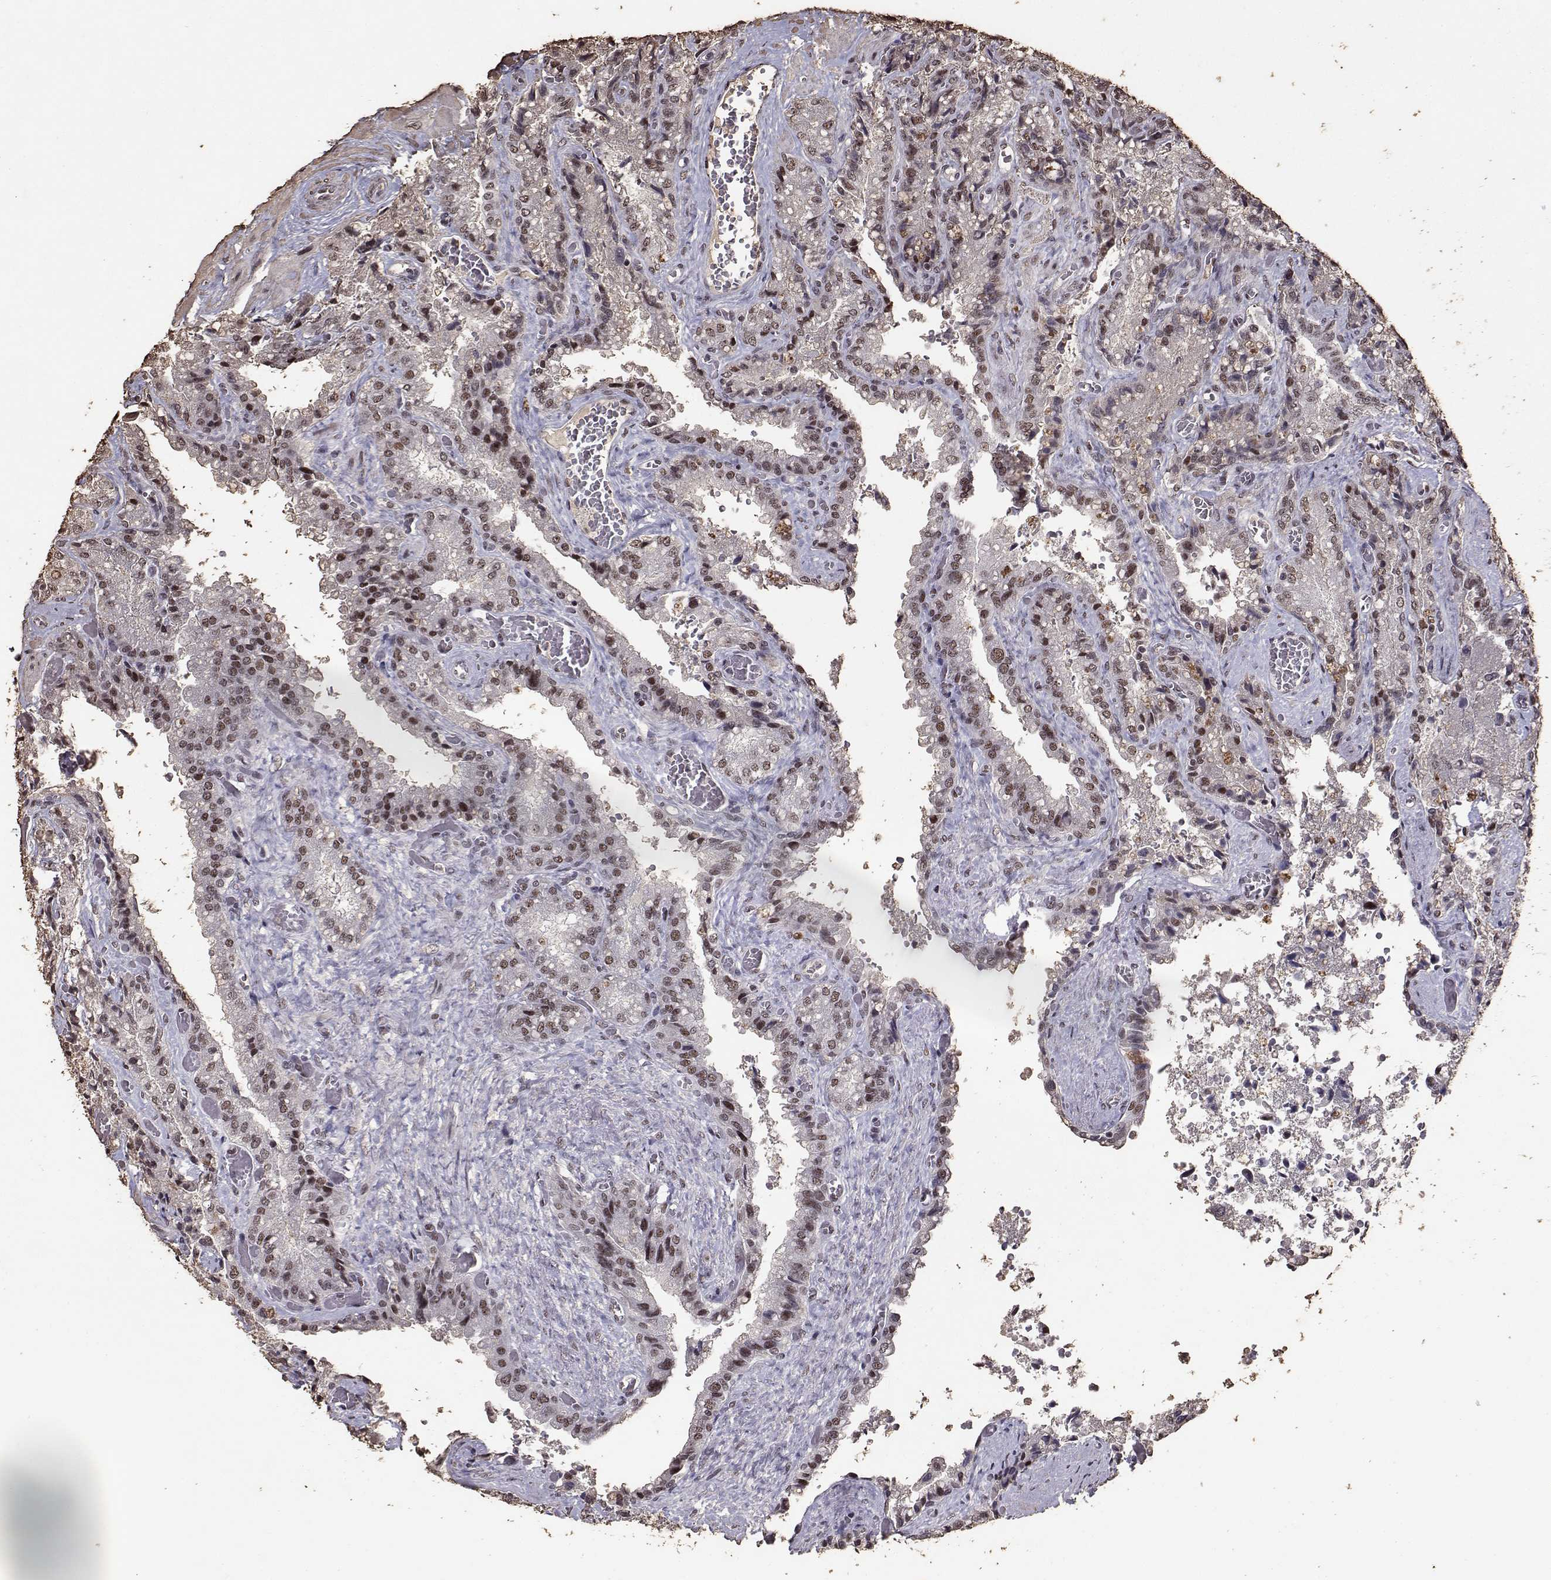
{"staining": {"intensity": "moderate", "quantity": ">75%", "location": "nuclear"}, "tissue": "seminal vesicle", "cell_type": "Glandular cells", "image_type": "normal", "snomed": [{"axis": "morphology", "description": "Normal tissue, NOS"}, {"axis": "topography", "description": "Seminal veicle"}], "caption": "DAB (3,3'-diaminobenzidine) immunohistochemical staining of normal seminal vesicle displays moderate nuclear protein expression in about >75% of glandular cells.", "gene": "TOE1", "patient": {"sex": "male", "age": 57}}